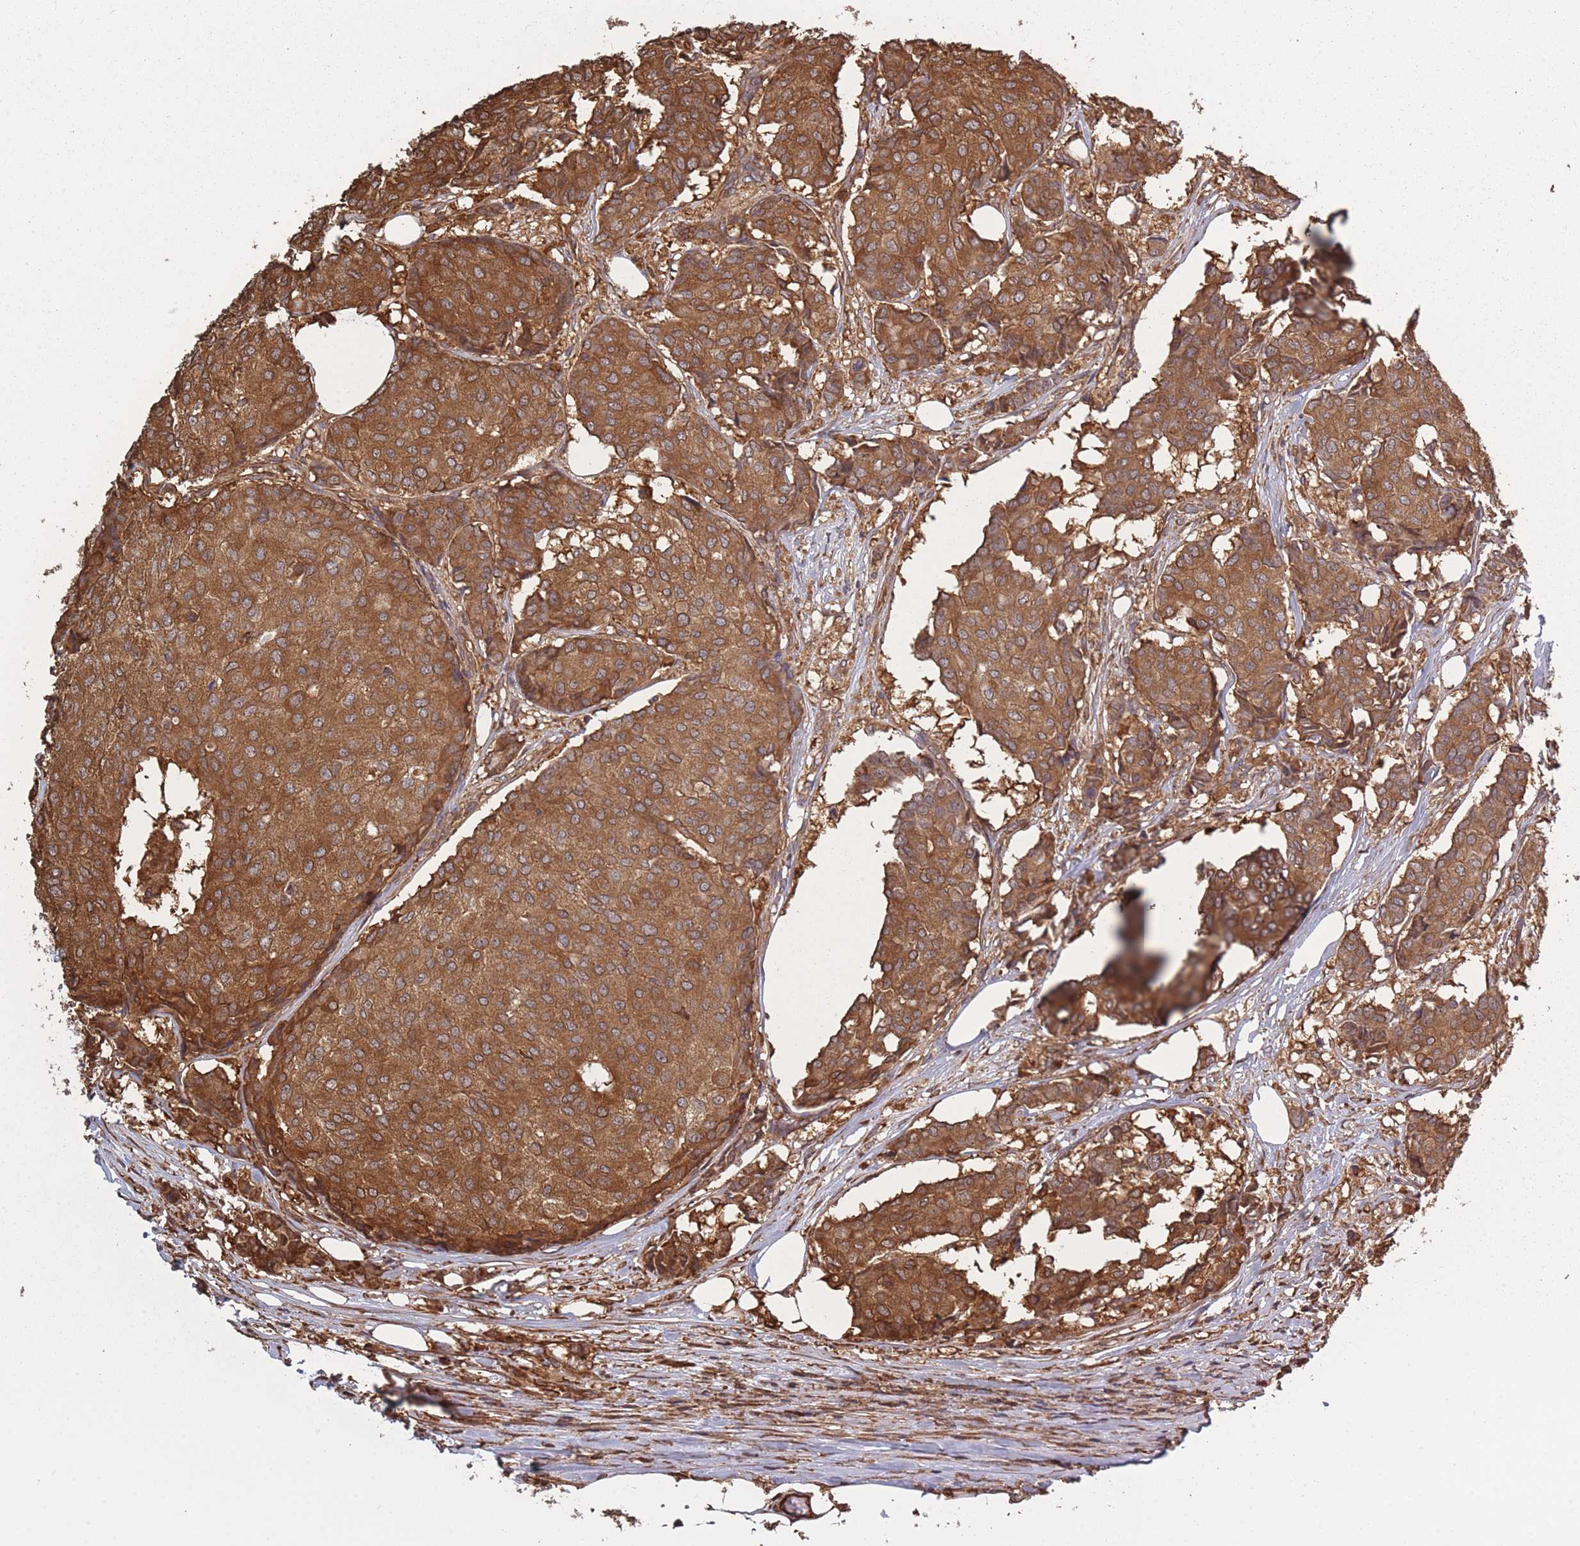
{"staining": {"intensity": "moderate", "quantity": ">75%", "location": "cytoplasmic/membranous"}, "tissue": "breast cancer", "cell_type": "Tumor cells", "image_type": "cancer", "snomed": [{"axis": "morphology", "description": "Duct carcinoma"}, {"axis": "topography", "description": "Breast"}], "caption": "This image shows infiltrating ductal carcinoma (breast) stained with IHC to label a protein in brown. The cytoplasmic/membranous of tumor cells show moderate positivity for the protein. Nuclei are counter-stained blue.", "gene": "ARL13B", "patient": {"sex": "female", "age": 75}}